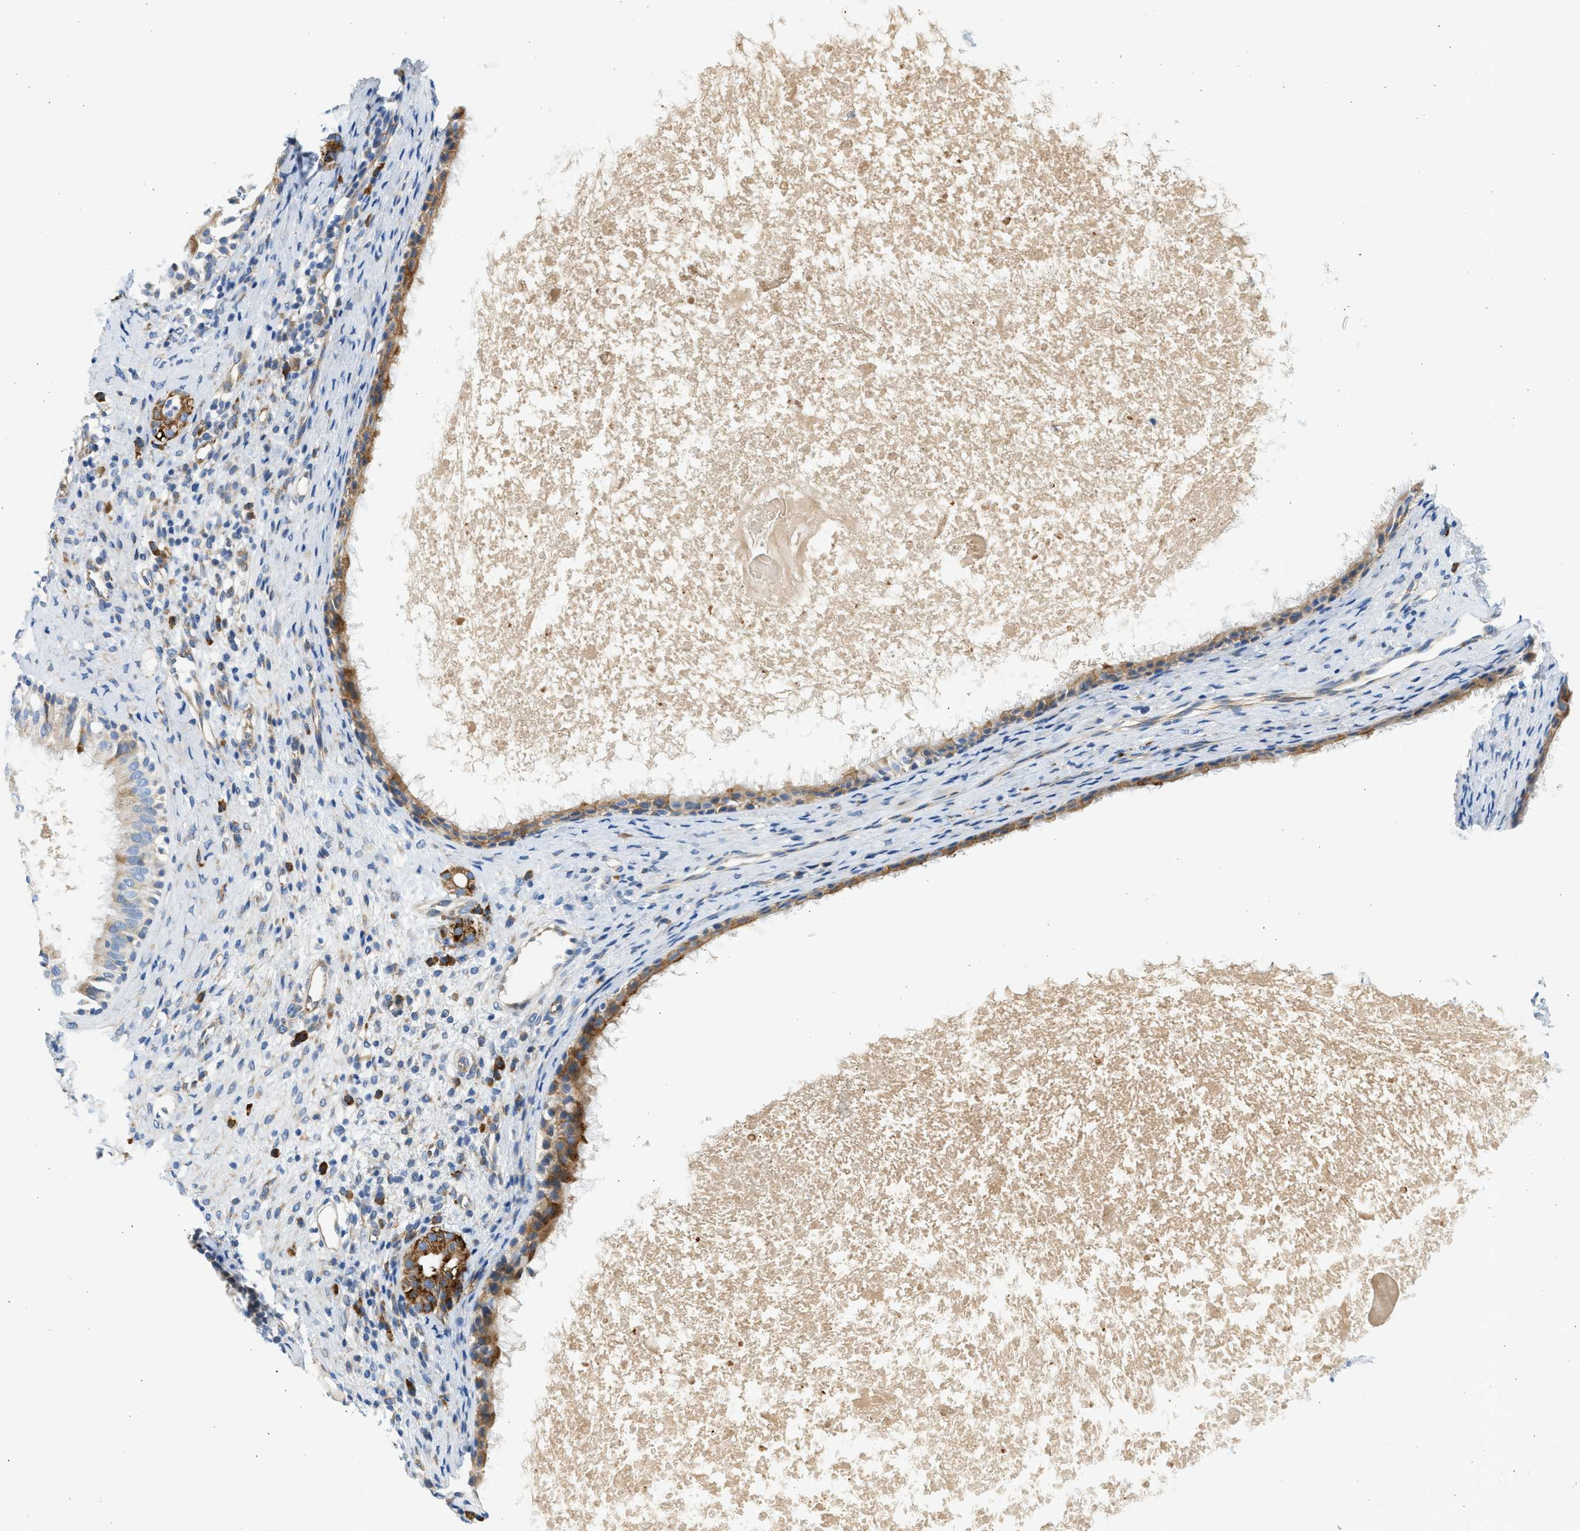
{"staining": {"intensity": "moderate", "quantity": ">75%", "location": "cytoplasmic/membranous"}, "tissue": "nasopharynx", "cell_type": "Respiratory epithelial cells", "image_type": "normal", "snomed": [{"axis": "morphology", "description": "Normal tissue, NOS"}, {"axis": "topography", "description": "Nasopharynx"}], "caption": "Immunohistochemistry staining of unremarkable nasopharynx, which displays medium levels of moderate cytoplasmic/membranous staining in about >75% of respiratory epithelial cells indicating moderate cytoplasmic/membranous protein expression. The staining was performed using DAB (brown) for protein detection and nuclei were counterstained in hematoxylin (blue).", "gene": "CNTN6", "patient": {"sex": "male", "age": 22}}